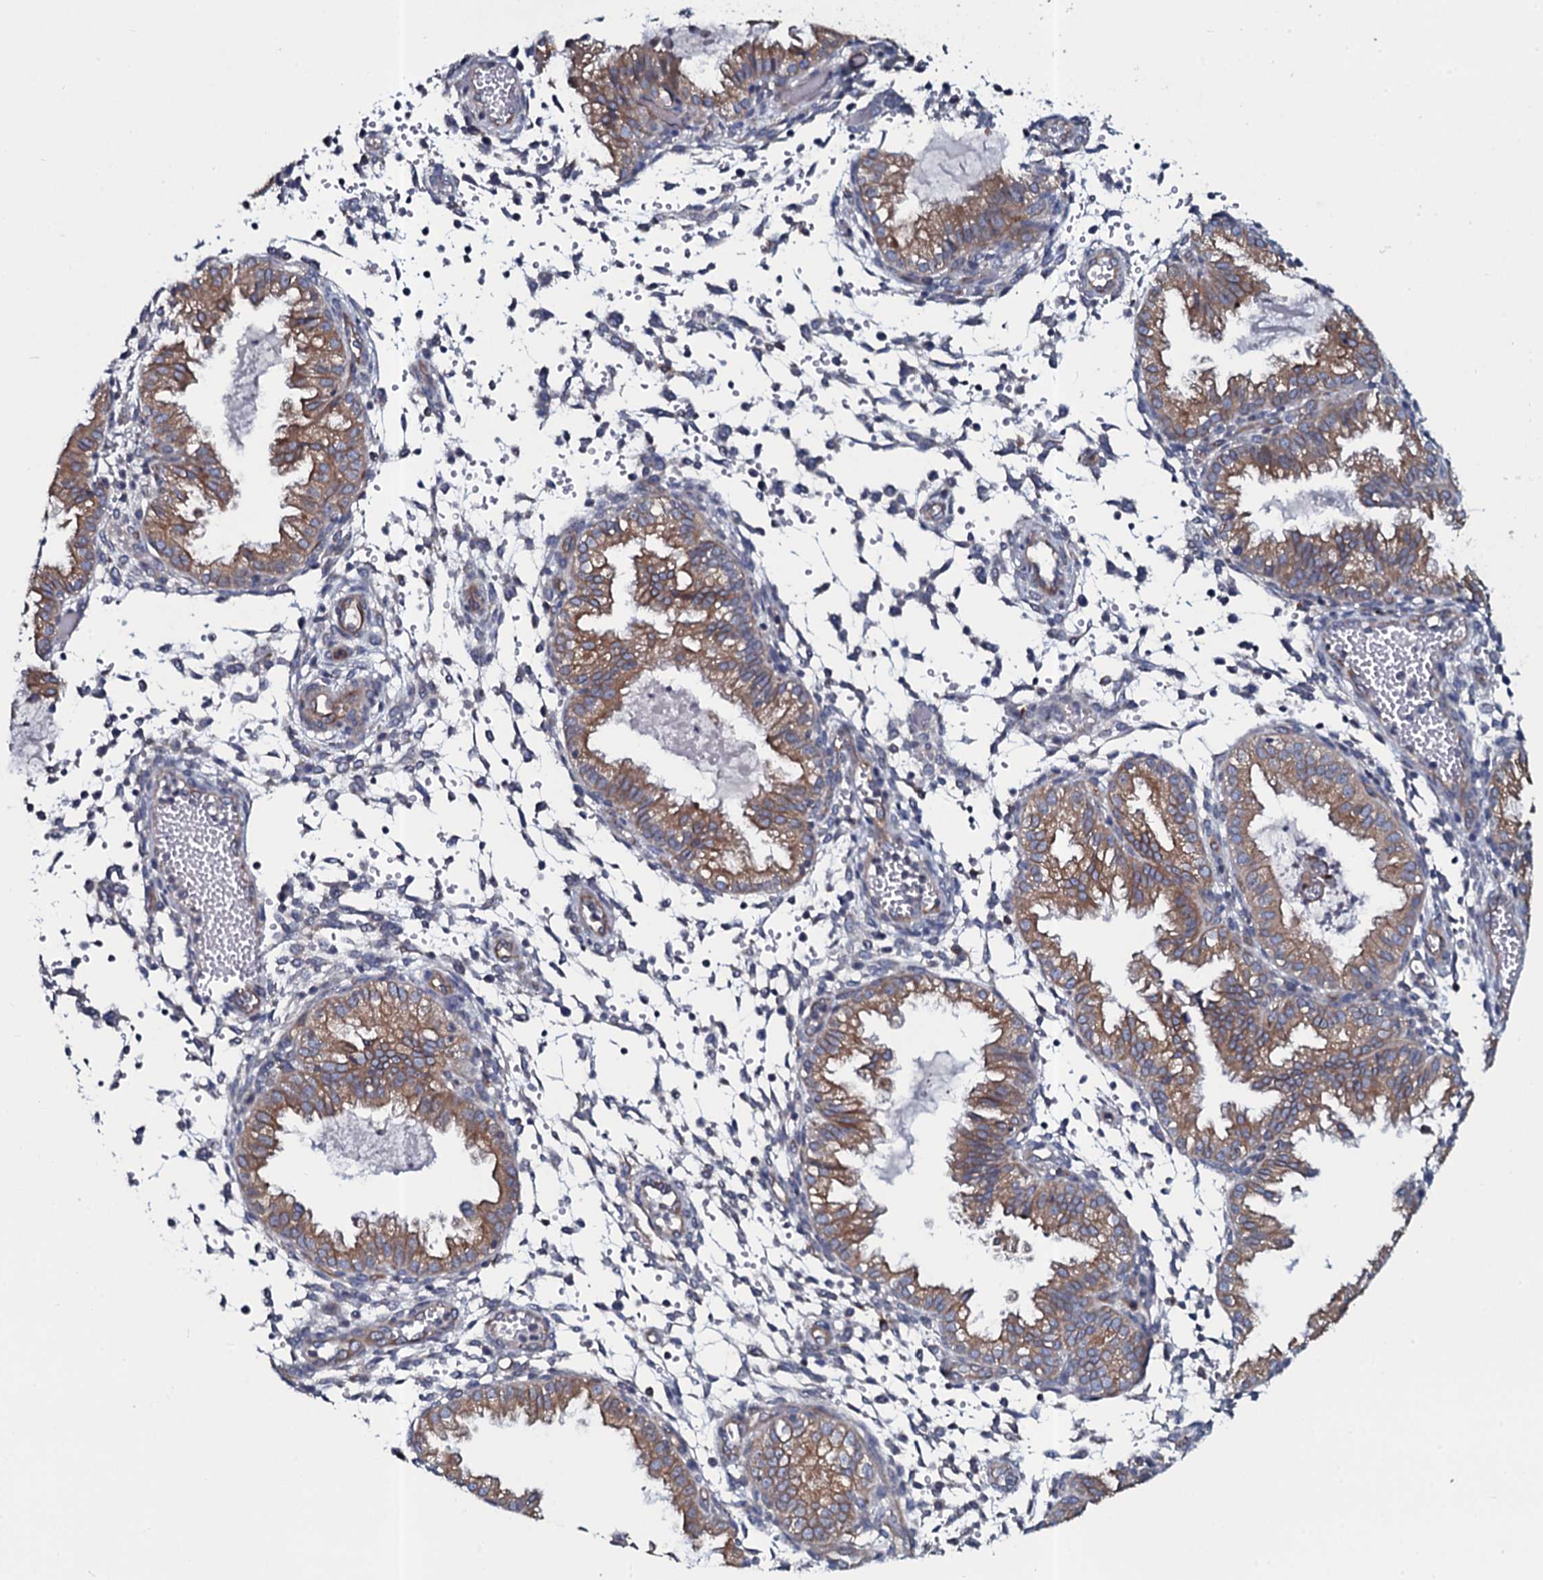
{"staining": {"intensity": "negative", "quantity": "none", "location": "none"}, "tissue": "endometrium", "cell_type": "Cells in endometrial stroma", "image_type": "normal", "snomed": [{"axis": "morphology", "description": "Normal tissue, NOS"}, {"axis": "topography", "description": "Endometrium"}], "caption": "A photomicrograph of endometrium stained for a protein shows no brown staining in cells in endometrial stroma. The staining was performed using DAB (3,3'-diaminobenzidine) to visualize the protein expression in brown, while the nuclei were stained in blue with hematoxylin (Magnification: 20x).", "gene": "TMEM151A", "patient": {"sex": "female", "age": 33}}